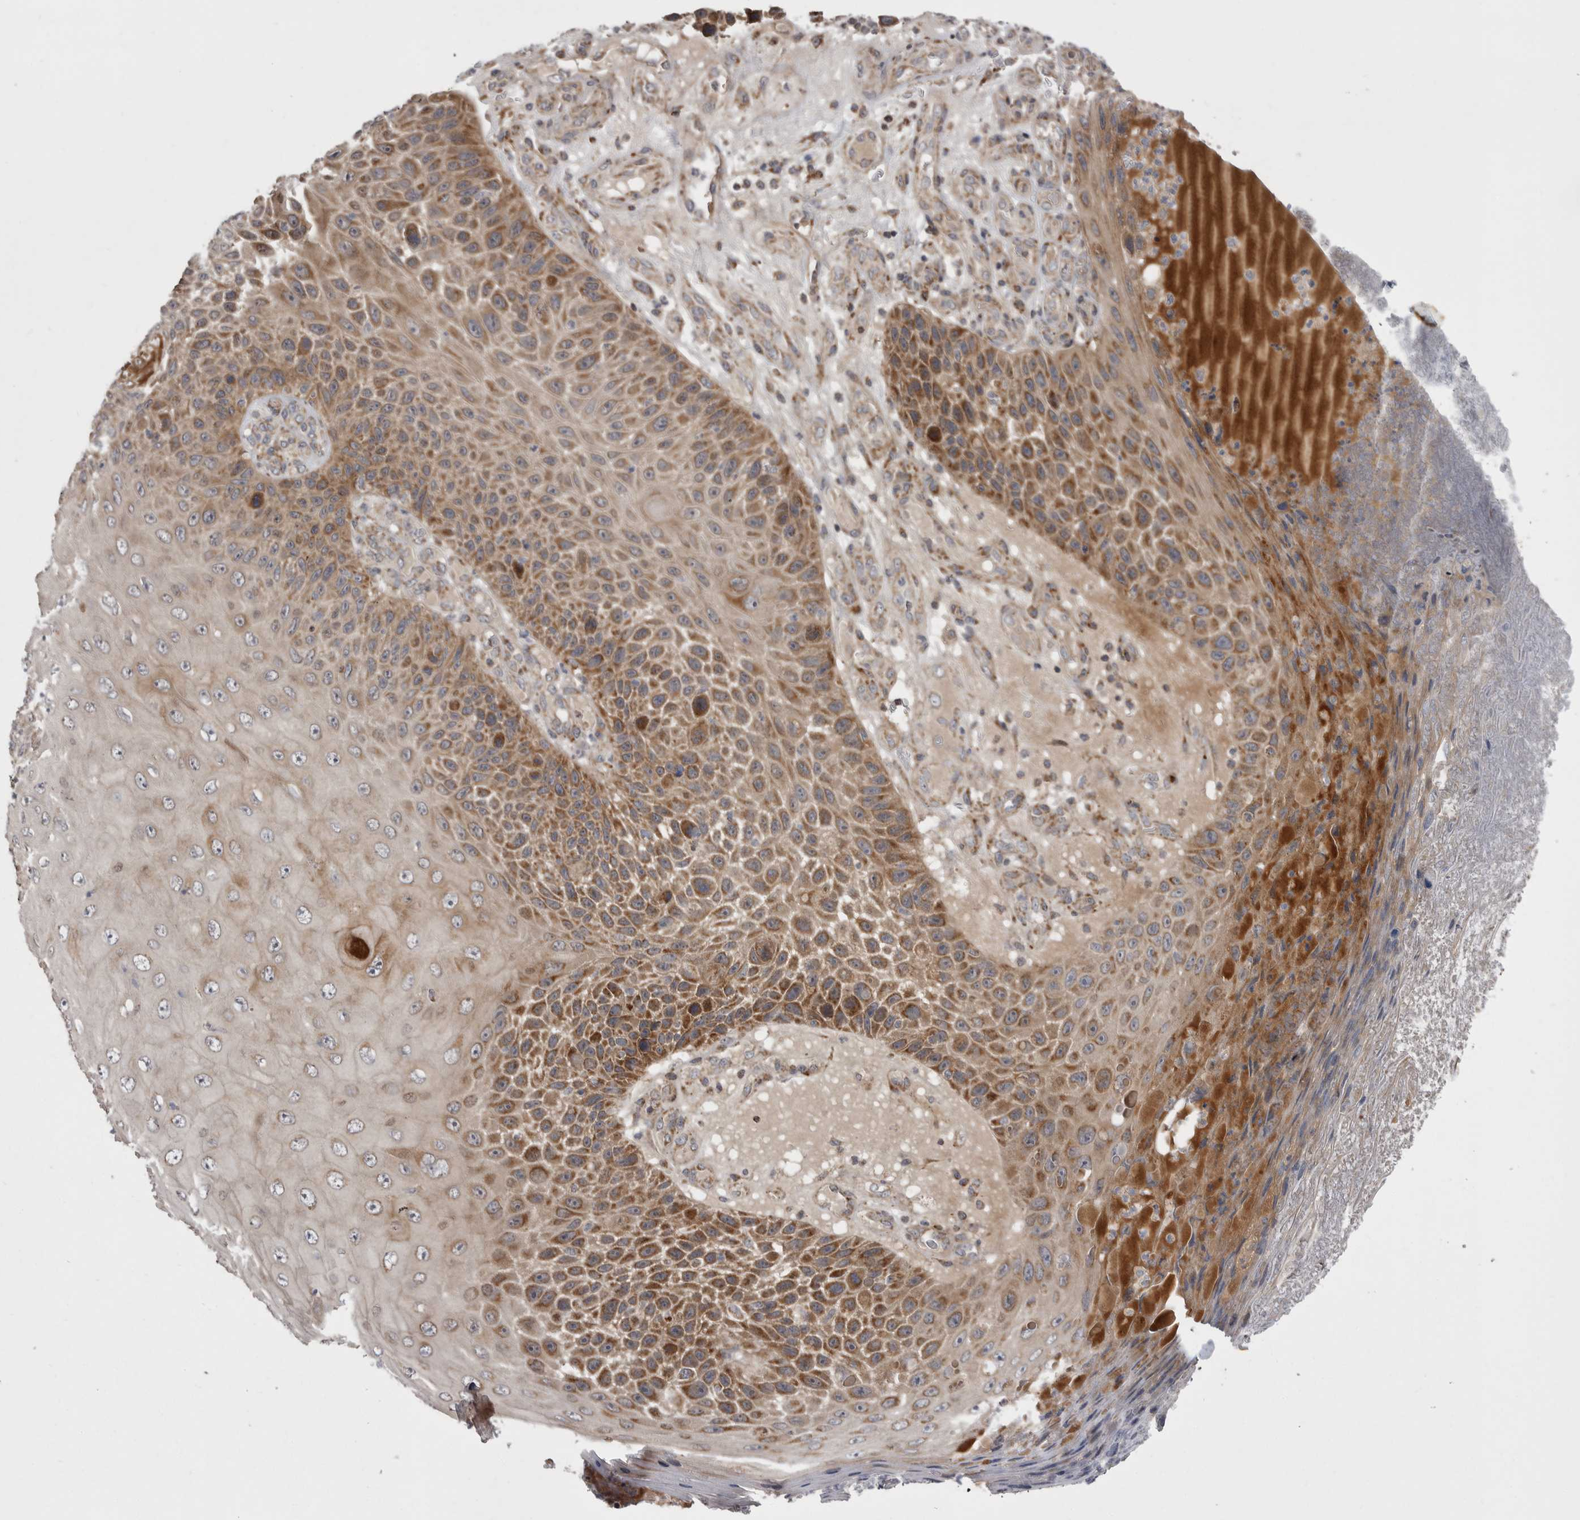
{"staining": {"intensity": "moderate", "quantity": ">75%", "location": "cytoplasmic/membranous"}, "tissue": "skin cancer", "cell_type": "Tumor cells", "image_type": "cancer", "snomed": [{"axis": "morphology", "description": "Squamous cell carcinoma, NOS"}, {"axis": "topography", "description": "Skin"}], "caption": "DAB immunohistochemical staining of human skin squamous cell carcinoma demonstrates moderate cytoplasmic/membranous protein positivity in approximately >75% of tumor cells.", "gene": "KYAT3", "patient": {"sex": "female", "age": 88}}